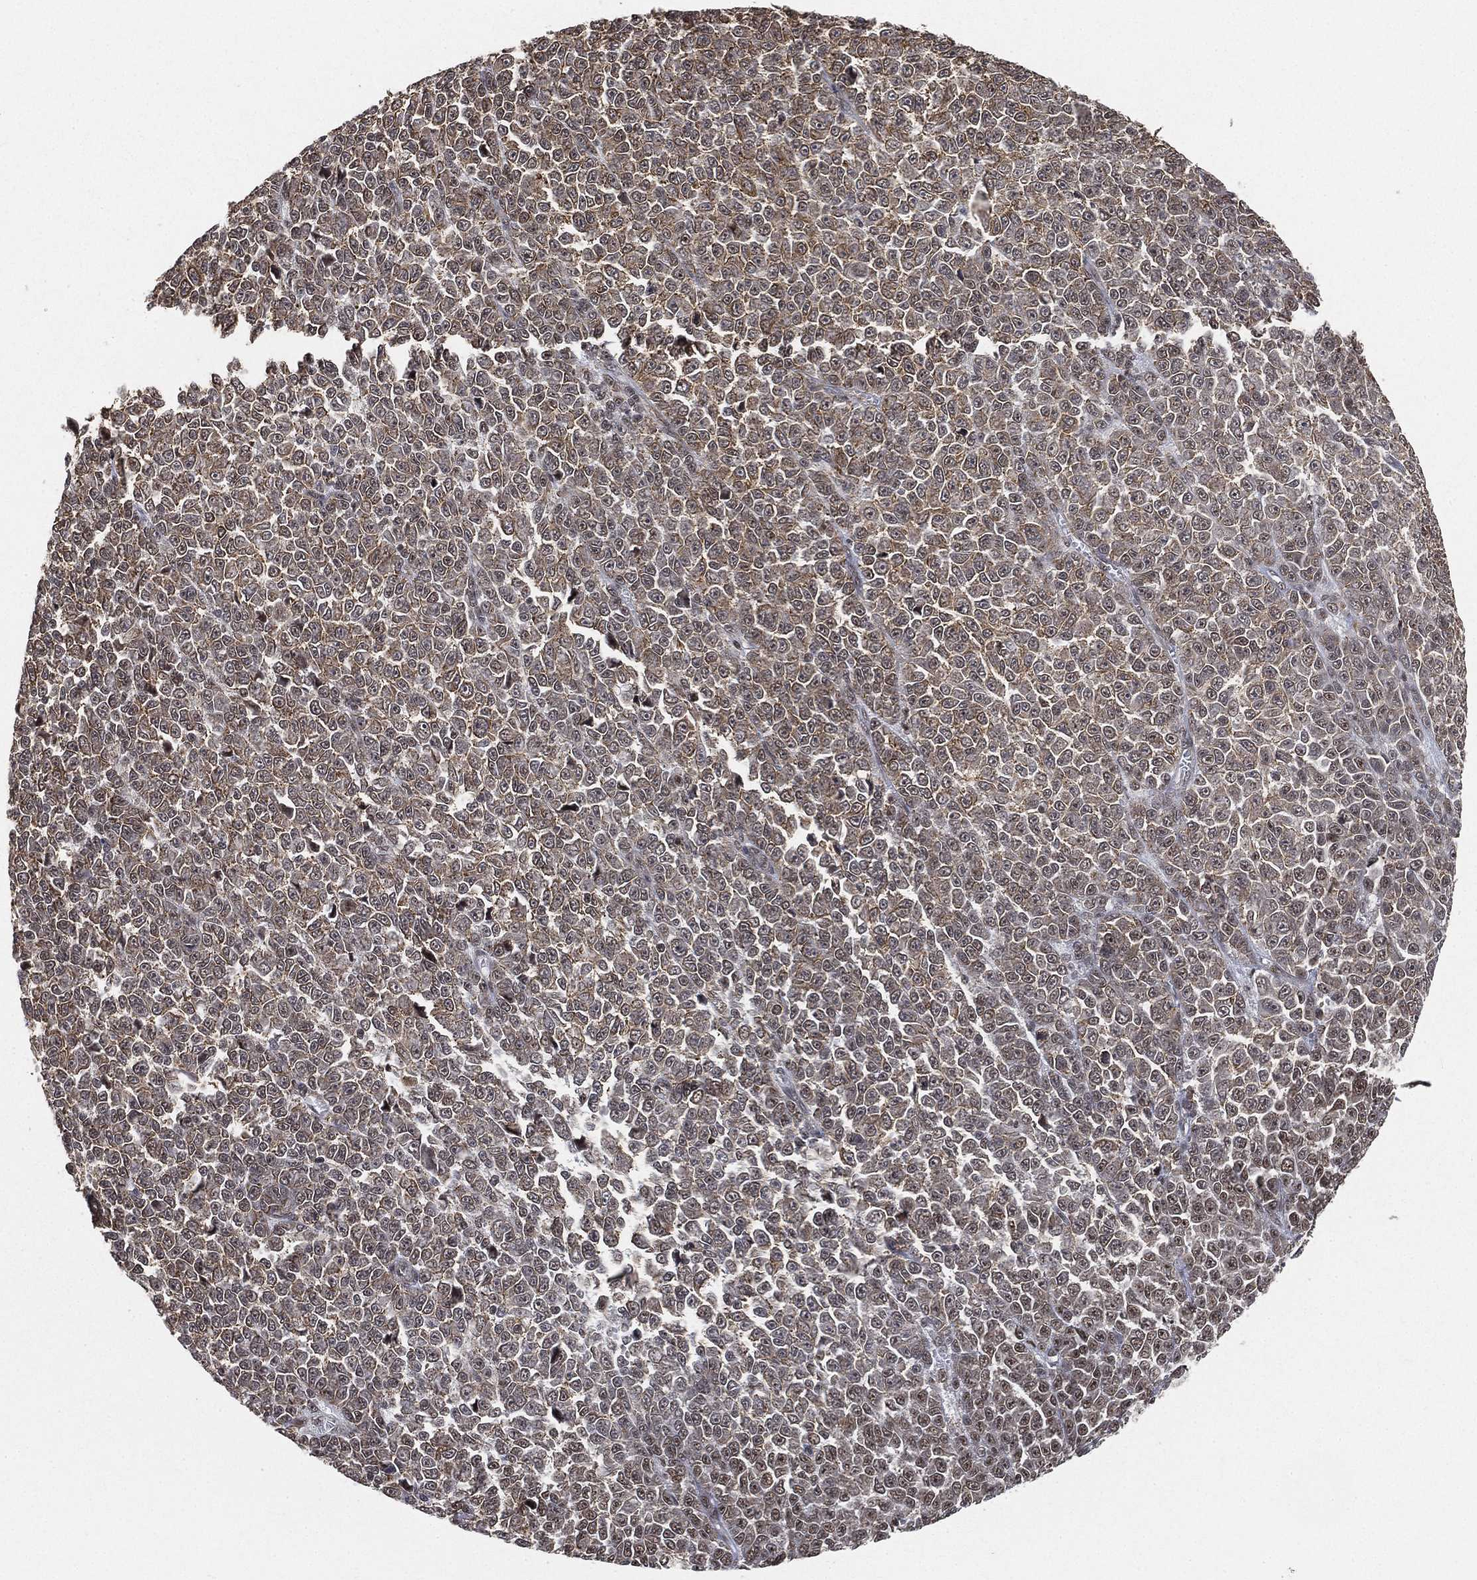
{"staining": {"intensity": "weak", "quantity": ">75%", "location": "cytoplasmic/membranous,nuclear"}, "tissue": "melanoma", "cell_type": "Tumor cells", "image_type": "cancer", "snomed": [{"axis": "morphology", "description": "Malignant melanoma, NOS"}, {"axis": "topography", "description": "Skin"}], "caption": "Immunohistochemical staining of melanoma shows low levels of weak cytoplasmic/membranous and nuclear staining in about >75% of tumor cells.", "gene": "RSRC2", "patient": {"sex": "female", "age": 95}}